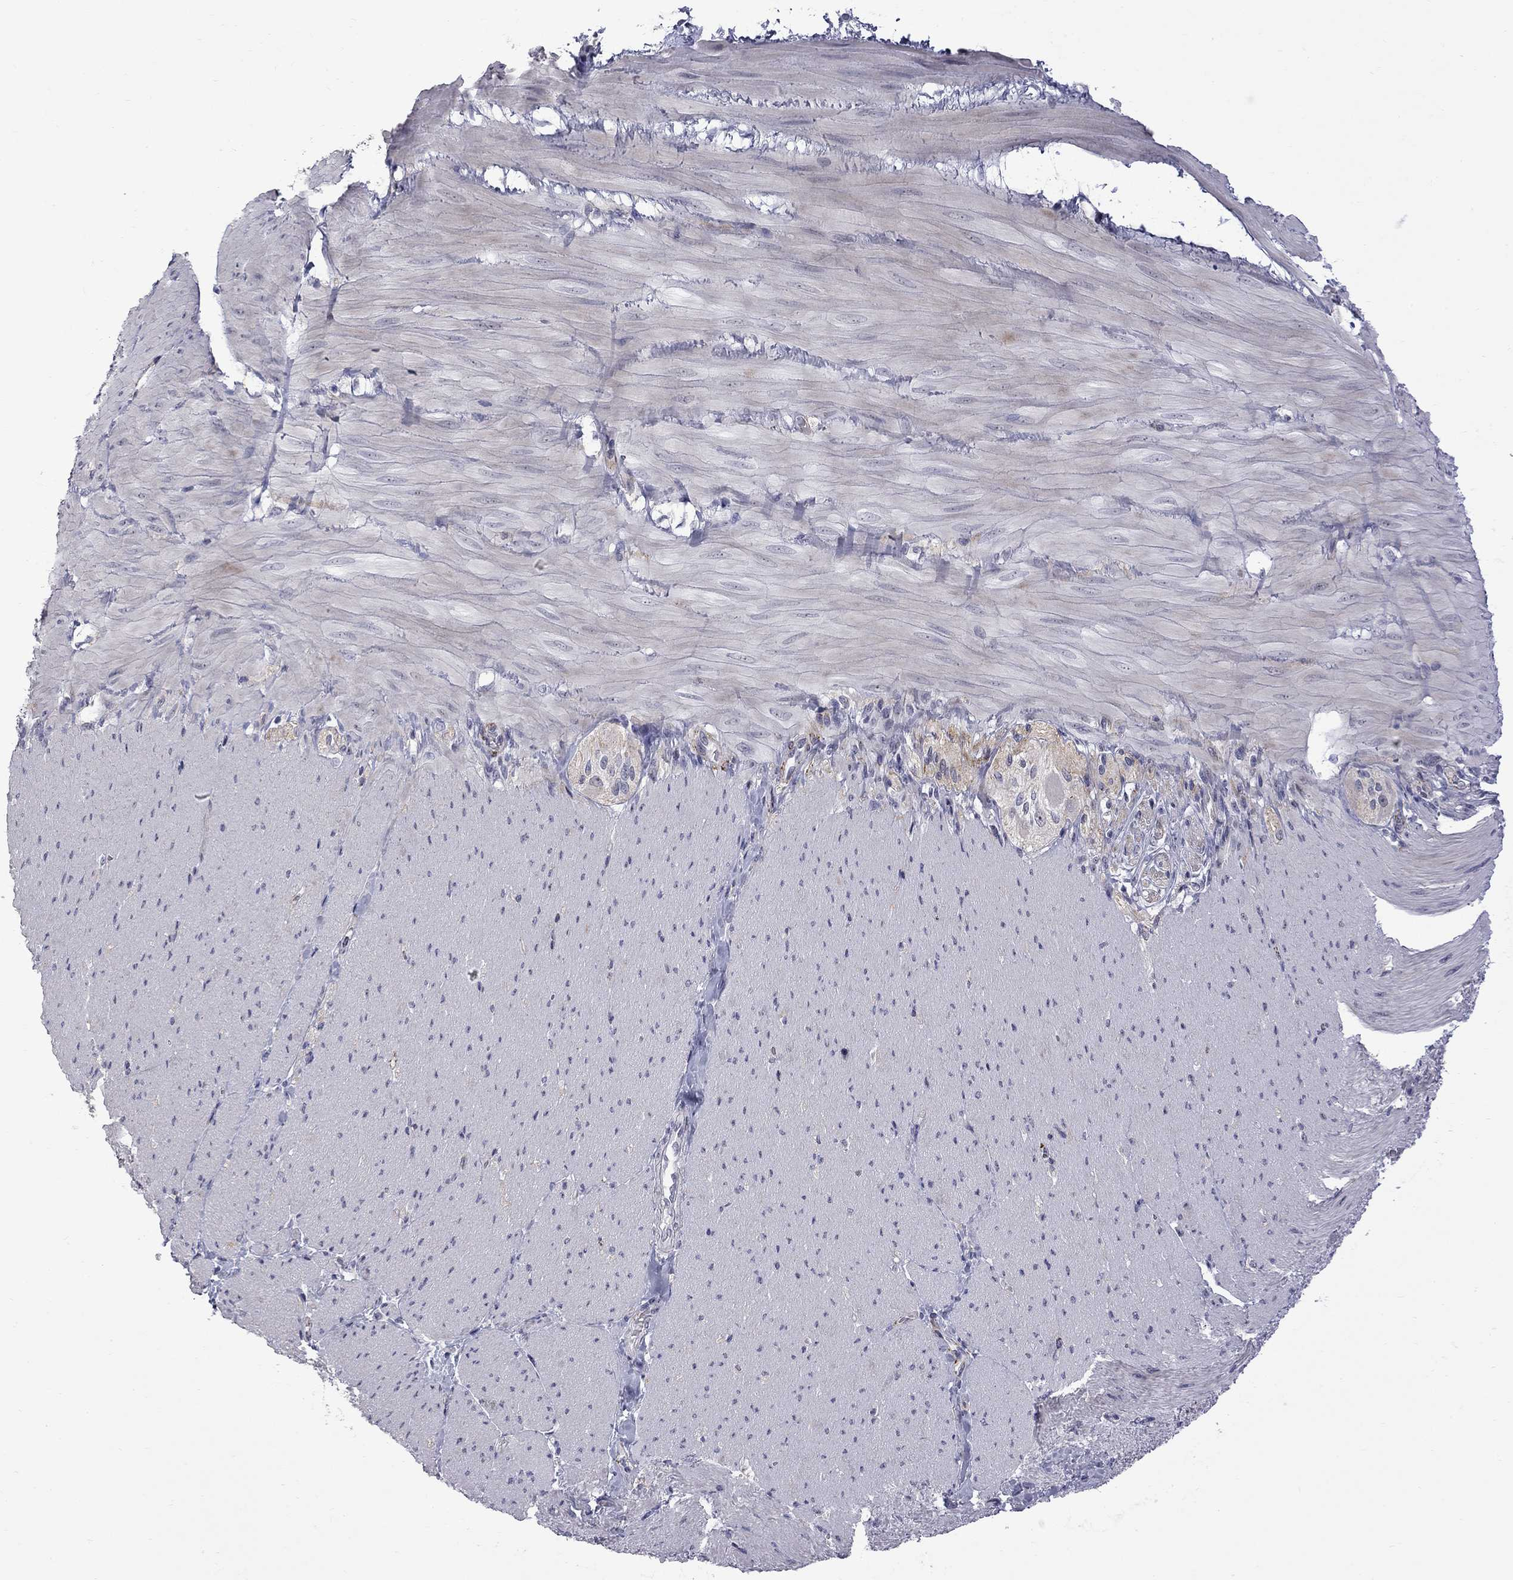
{"staining": {"intensity": "negative", "quantity": "none", "location": "none"}, "tissue": "adipose tissue", "cell_type": "Adipocytes", "image_type": "normal", "snomed": [{"axis": "morphology", "description": "Normal tissue, NOS"}, {"axis": "topography", "description": "Smooth muscle"}, {"axis": "topography", "description": "Duodenum"}, {"axis": "topography", "description": "Peripheral nerve tissue"}], "caption": "Immunohistochemical staining of benign human adipose tissue displays no significant staining in adipocytes. The staining was performed using DAB to visualize the protein expression in brown, while the nuclei were stained in blue with hematoxylin (Magnification: 20x).", "gene": "GSG1L", "patient": {"sex": "female", "age": 61}}